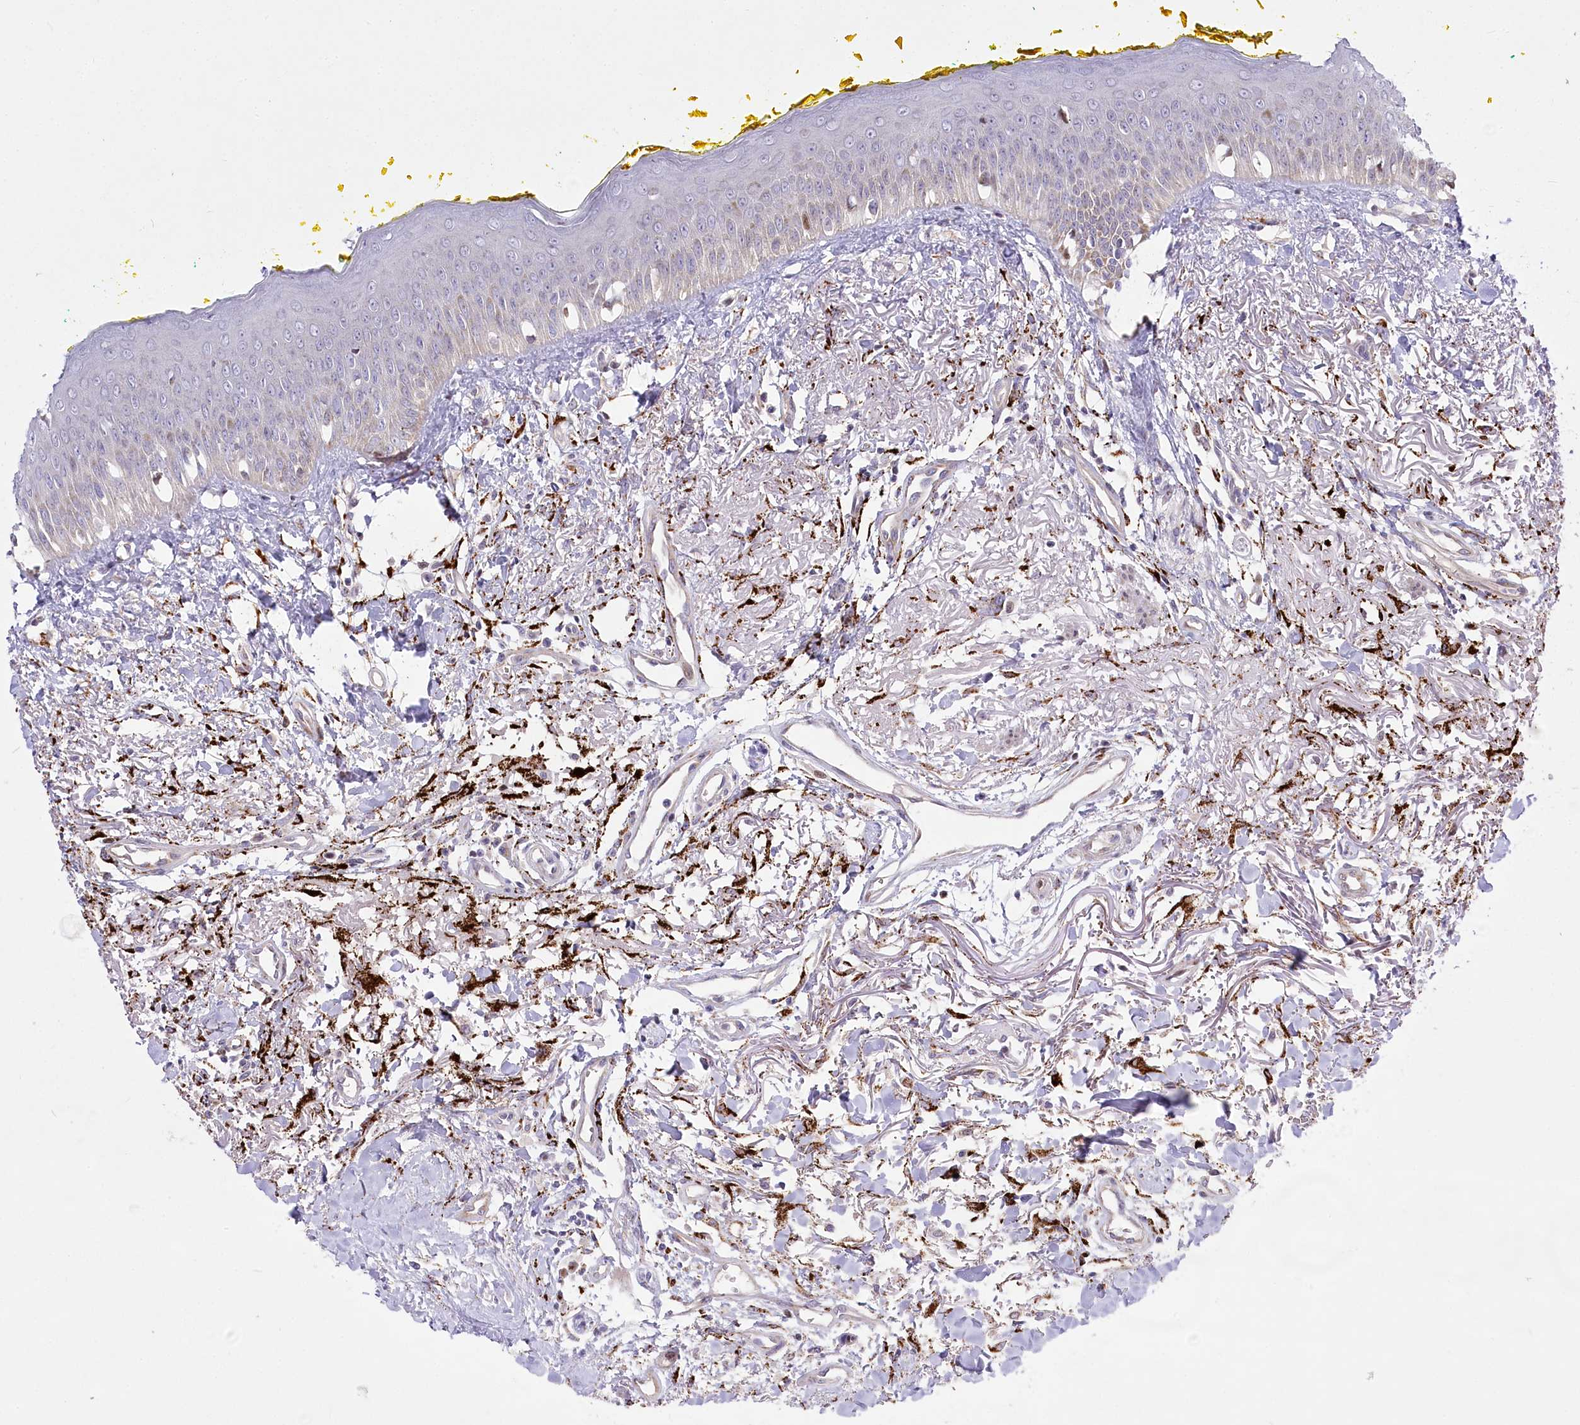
{"staining": {"intensity": "moderate", "quantity": "<25%", "location": "cytoplasmic/membranous,nuclear"}, "tissue": "oral mucosa", "cell_type": "Squamous epithelial cells", "image_type": "normal", "snomed": [{"axis": "morphology", "description": "Normal tissue, NOS"}, {"axis": "topography", "description": "Oral tissue"}], "caption": "The image shows staining of benign oral mucosa, revealing moderate cytoplasmic/membranous,nuclear protein positivity (brown color) within squamous epithelial cells.", "gene": "CEP164", "patient": {"sex": "female", "age": 70}}